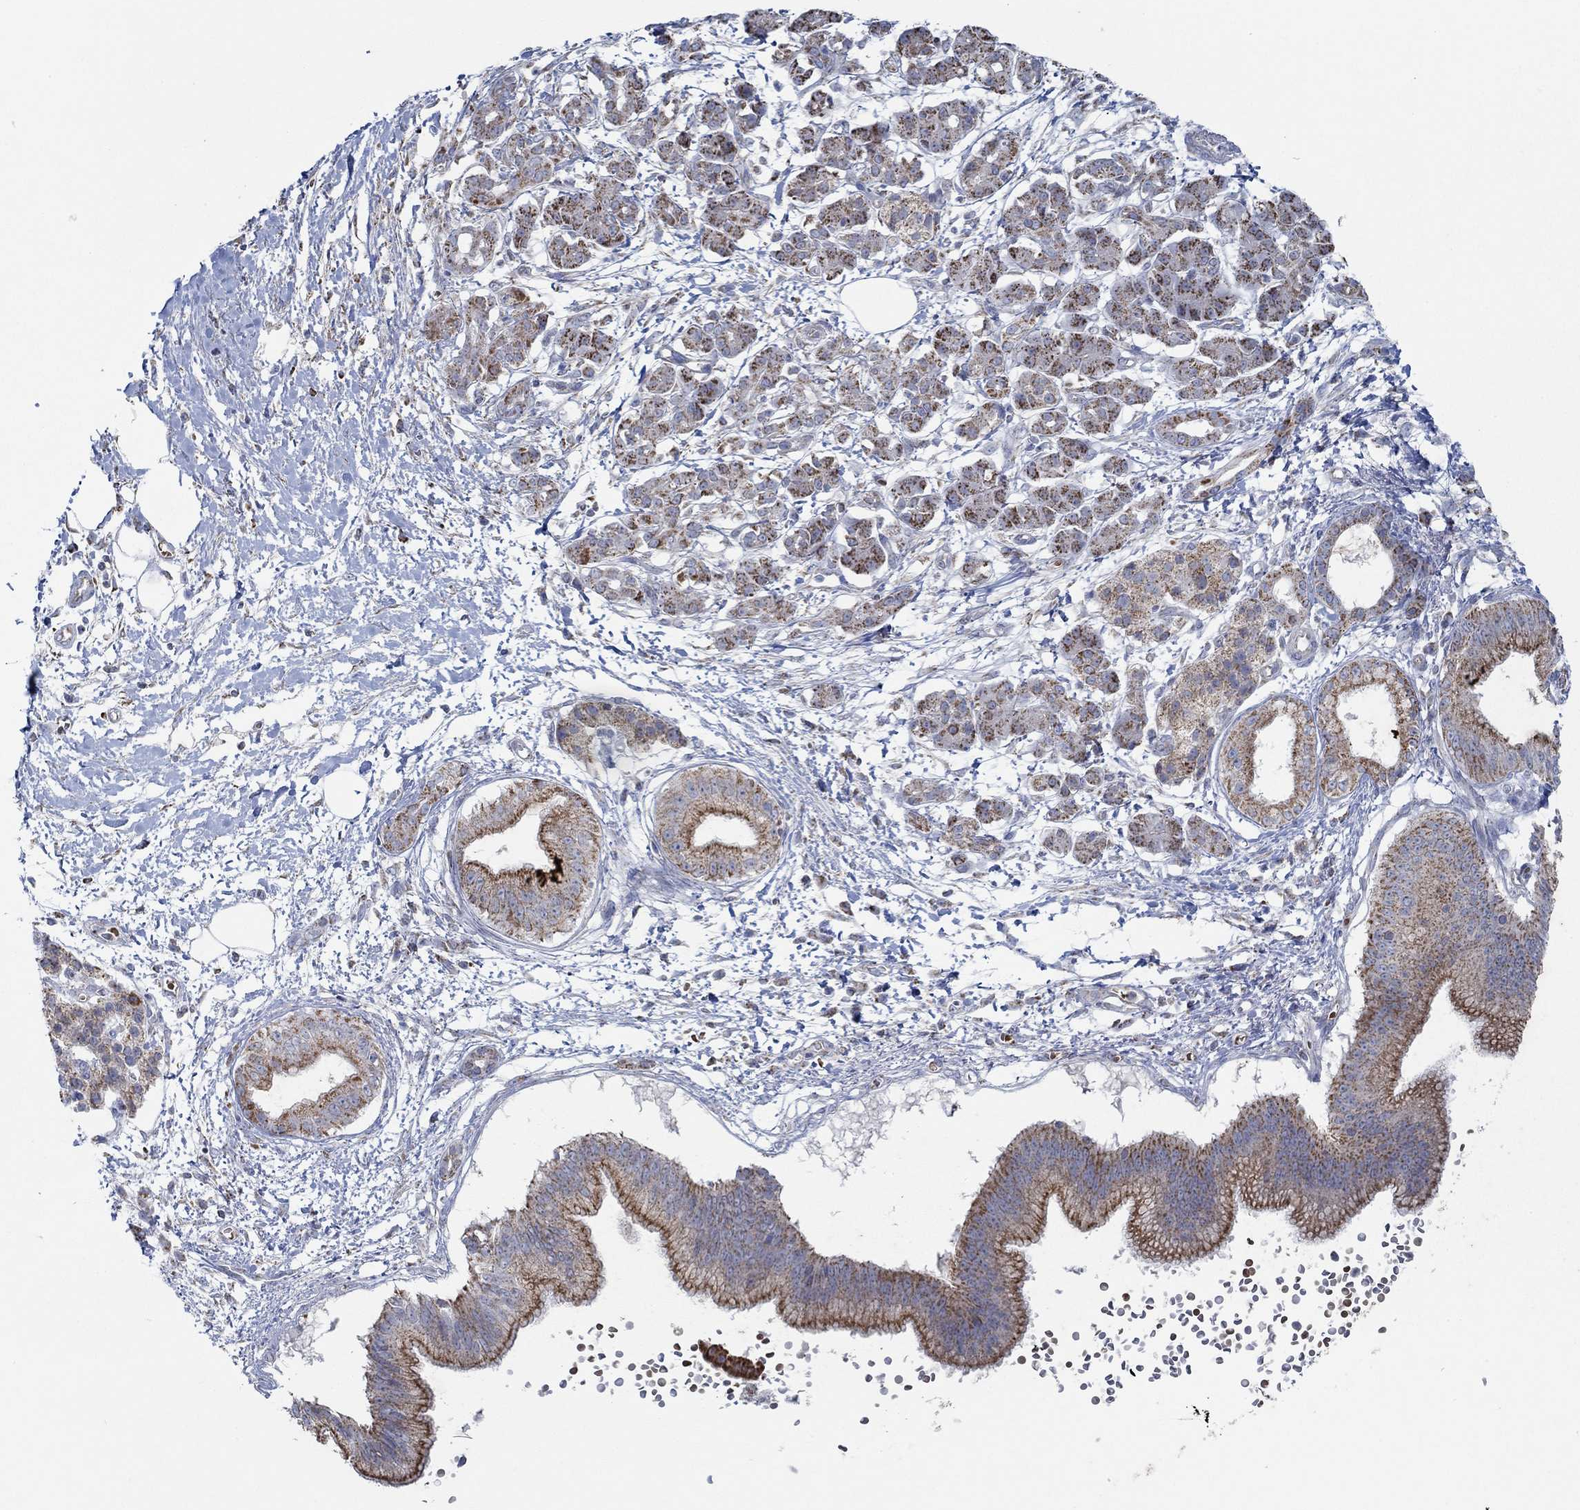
{"staining": {"intensity": "strong", "quantity": "25%-75%", "location": "cytoplasmic/membranous"}, "tissue": "pancreatic cancer", "cell_type": "Tumor cells", "image_type": "cancer", "snomed": [{"axis": "morphology", "description": "Adenocarcinoma, NOS"}, {"axis": "topography", "description": "Pancreas"}], "caption": "Protein analysis of pancreatic cancer tissue shows strong cytoplasmic/membranous positivity in approximately 25%-75% of tumor cells.", "gene": "GLOD5", "patient": {"sex": "male", "age": 72}}